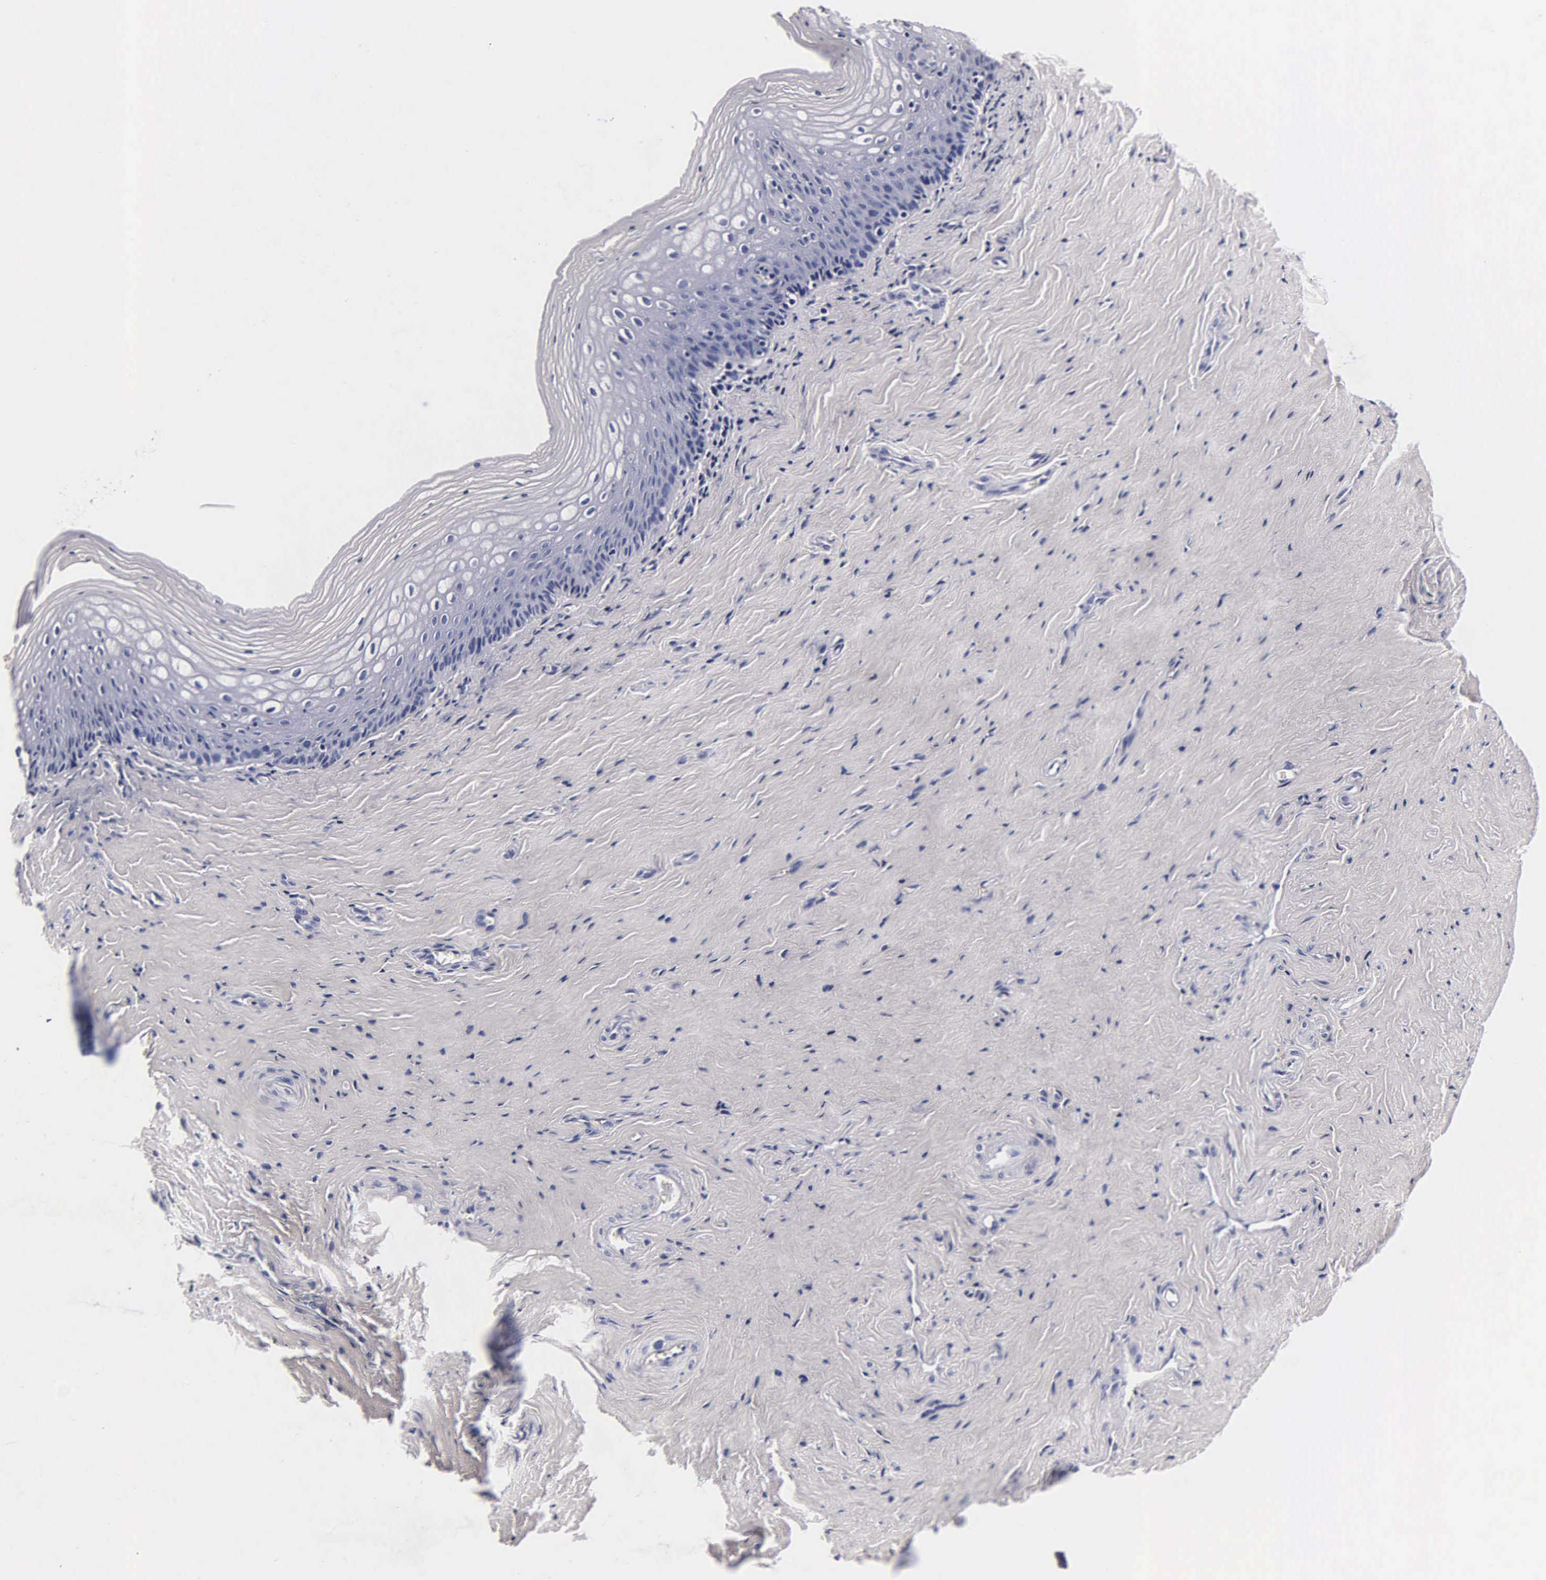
{"staining": {"intensity": "negative", "quantity": "none", "location": "none"}, "tissue": "vagina", "cell_type": "Squamous epithelial cells", "image_type": "normal", "snomed": [{"axis": "morphology", "description": "Normal tissue, NOS"}, {"axis": "topography", "description": "Vagina"}], "caption": "Human vagina stained for a protein using immunohistochemistry (IHC) exhibits no expression in squamous epithelial cells.", "gene": "MB", "patient": {"sex": "female", "age": 46}}